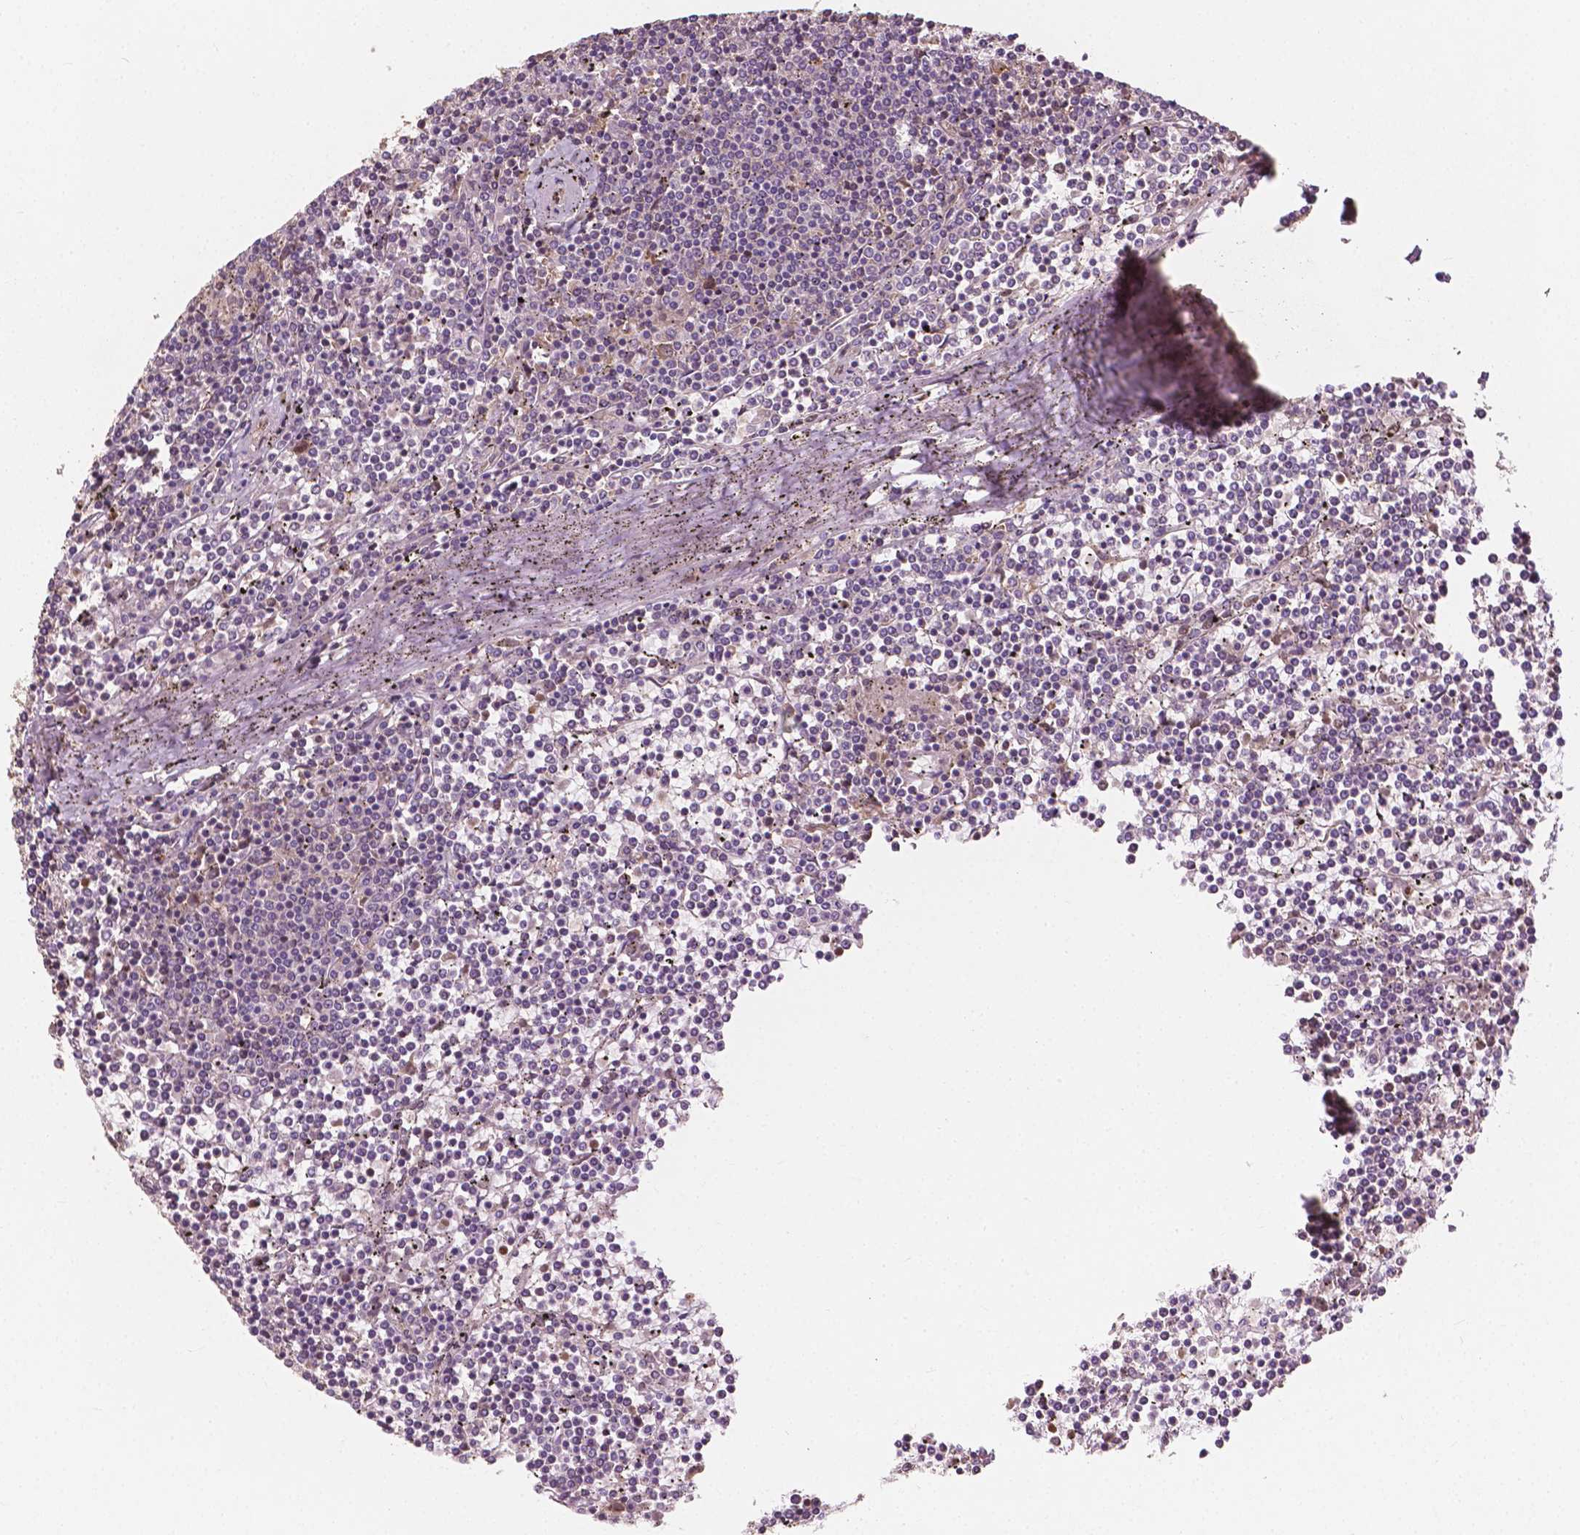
{"staining": {"intensity": "negative", "quantity": "none", "location": "none"}, "tissue": "lymphoma", "cell_type": "Tumor cells", "image_type": "cancer", "snomed": [{"axis": "morphology", "description": "Malignant lymphoma, non-Hodgkin's type, Low grade"}, {"axis": "topography", "description": "Spleen"}], "caption": "Immunohistochemistry photomicrograph of human lymphoma stained for a protein (brown), which displays no expression in tumor cells.", "gene": "G3BP1", "patient": {"sex": "female", "age": 19}}